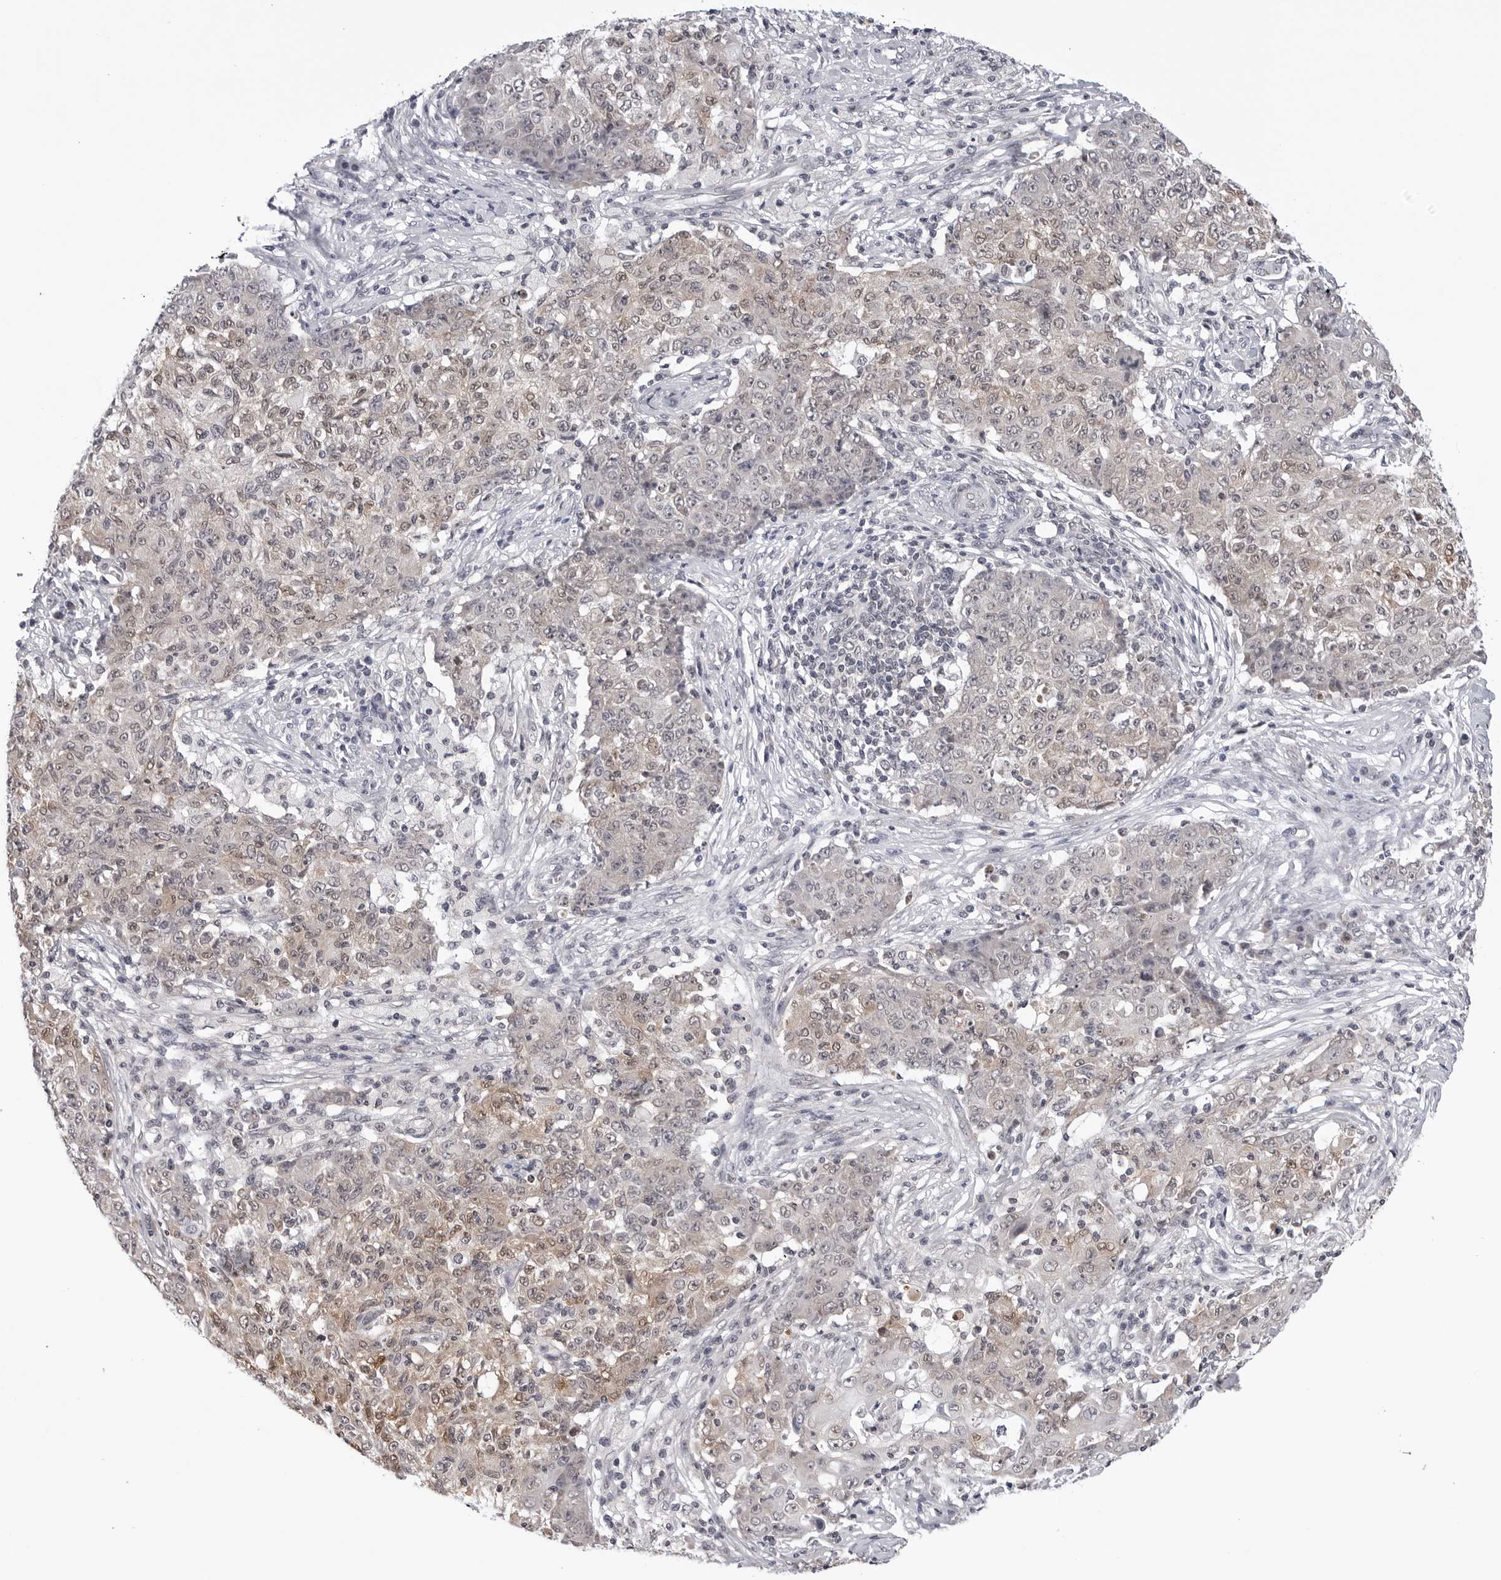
{"staining": {"intensity": "weak", "quantity": "25%-75%", "location": "cytoplasmic/membranous,nuclear"}, "tissue": "ovarian cancer", "cell_type": "Tumor cells", "image_type": "cancer", "snomed": [{"axis": "morphology", "description": "Carcinoma, endometroid"}, {"axis": "topography", "description": "Ovary"}], "caption": "Protein staining of ovarian cancer tissue displays weak cytoplasmic/membranous and nuclear expression in approximately 25%-75% of tumor cells.", "gene": "CDK20", "patient": {"sex": "female", "age": 42}}